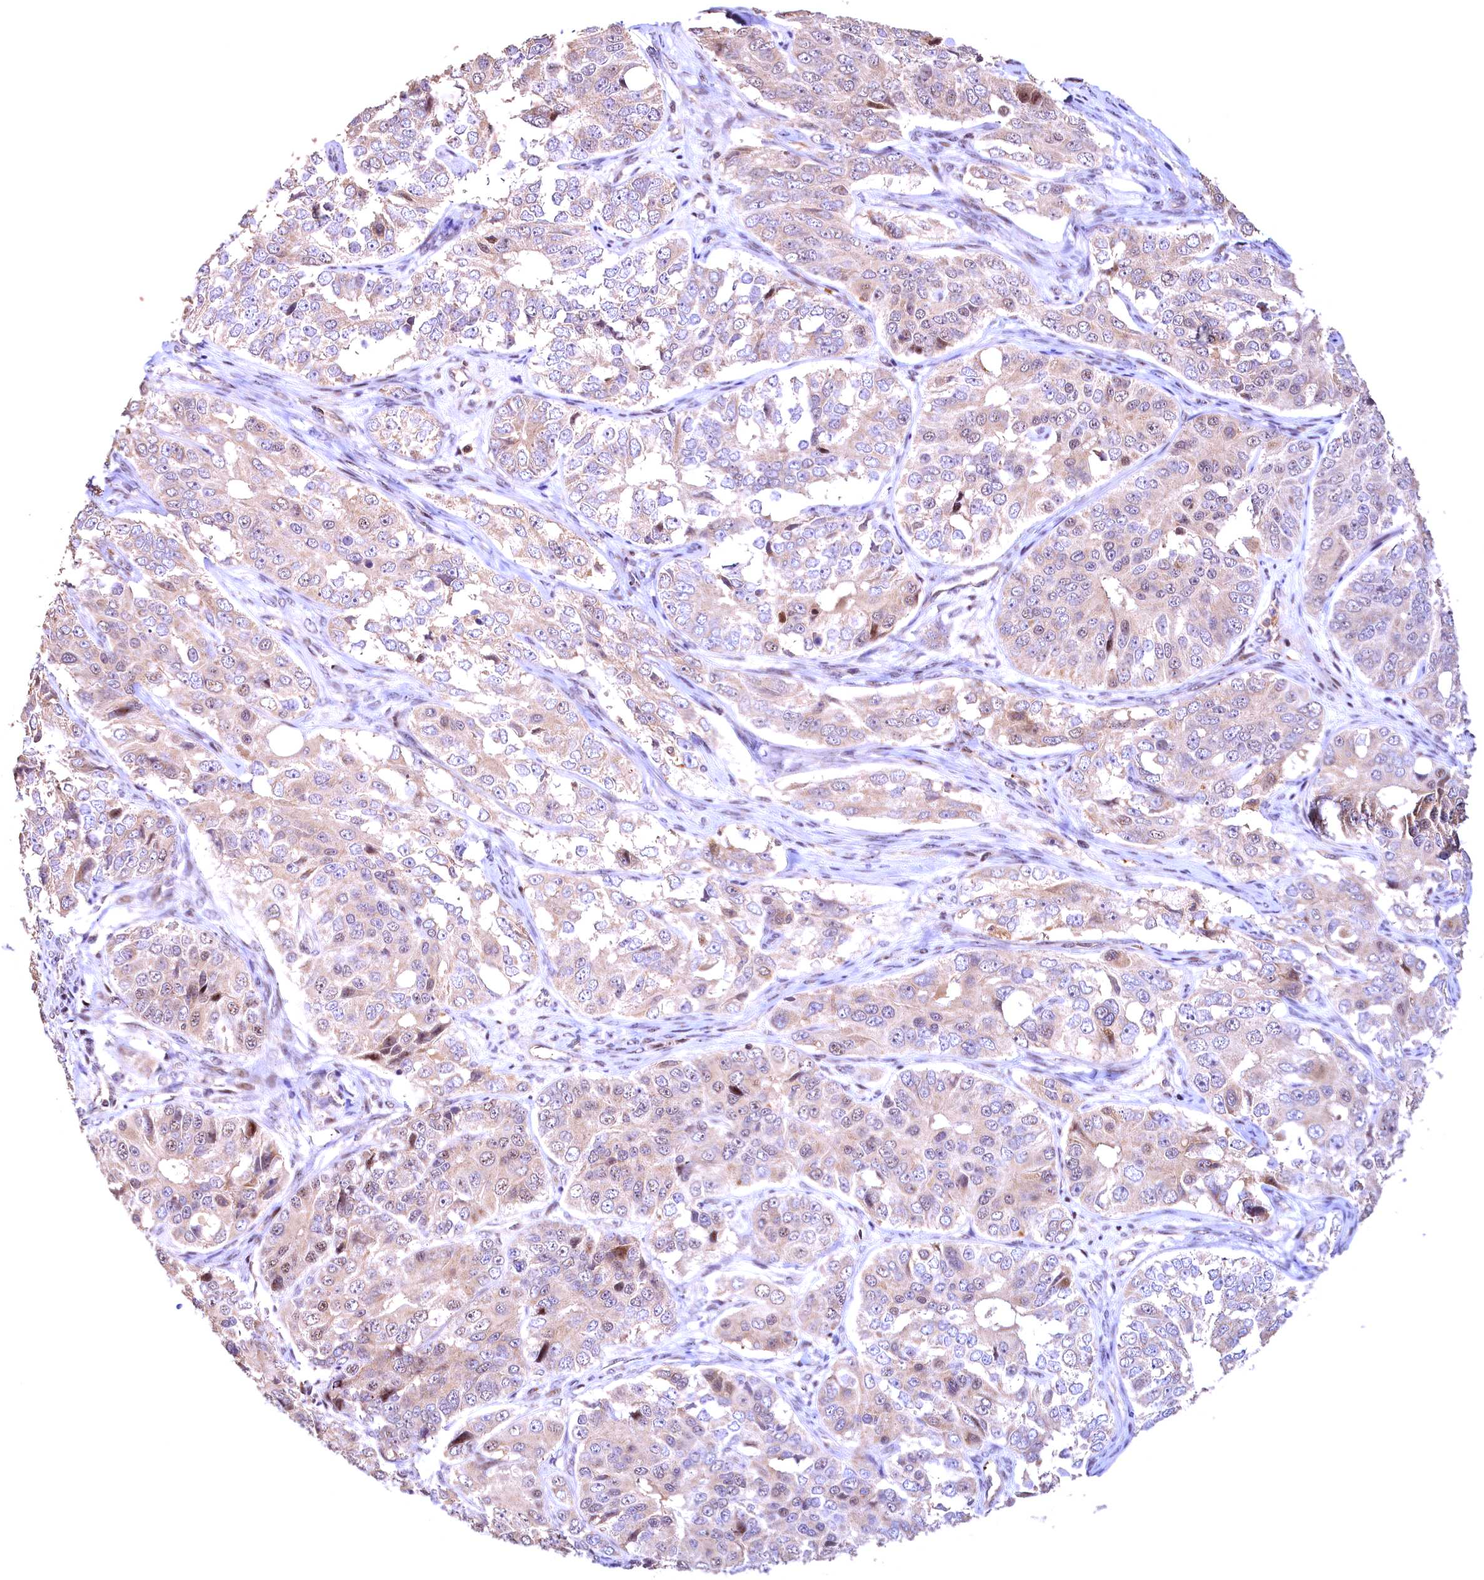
{"staining": {"intensity": "weak", "quantity": "25%-75%", "location": "cytoplasmic/membranous,nuclear"}, "tissue": "ovarian cancer", "cell_type": "Tumor cells", "image_type": "cancer", "snomed": [{"axis": "morphology", "description": "Carcinoma, endometroid"}, {"axis": "topography", "description": "Ovary"}], "caption": "Immunohistochemical staining of ovarian cancer (endometroid carcinoma) reveals weak cytoplasmic/membranous and nuclear protein positivity in approximately 25%-75% of tumor cells.", "gene": "FUZ", "patient": {"sex": "female", "age": 51}}